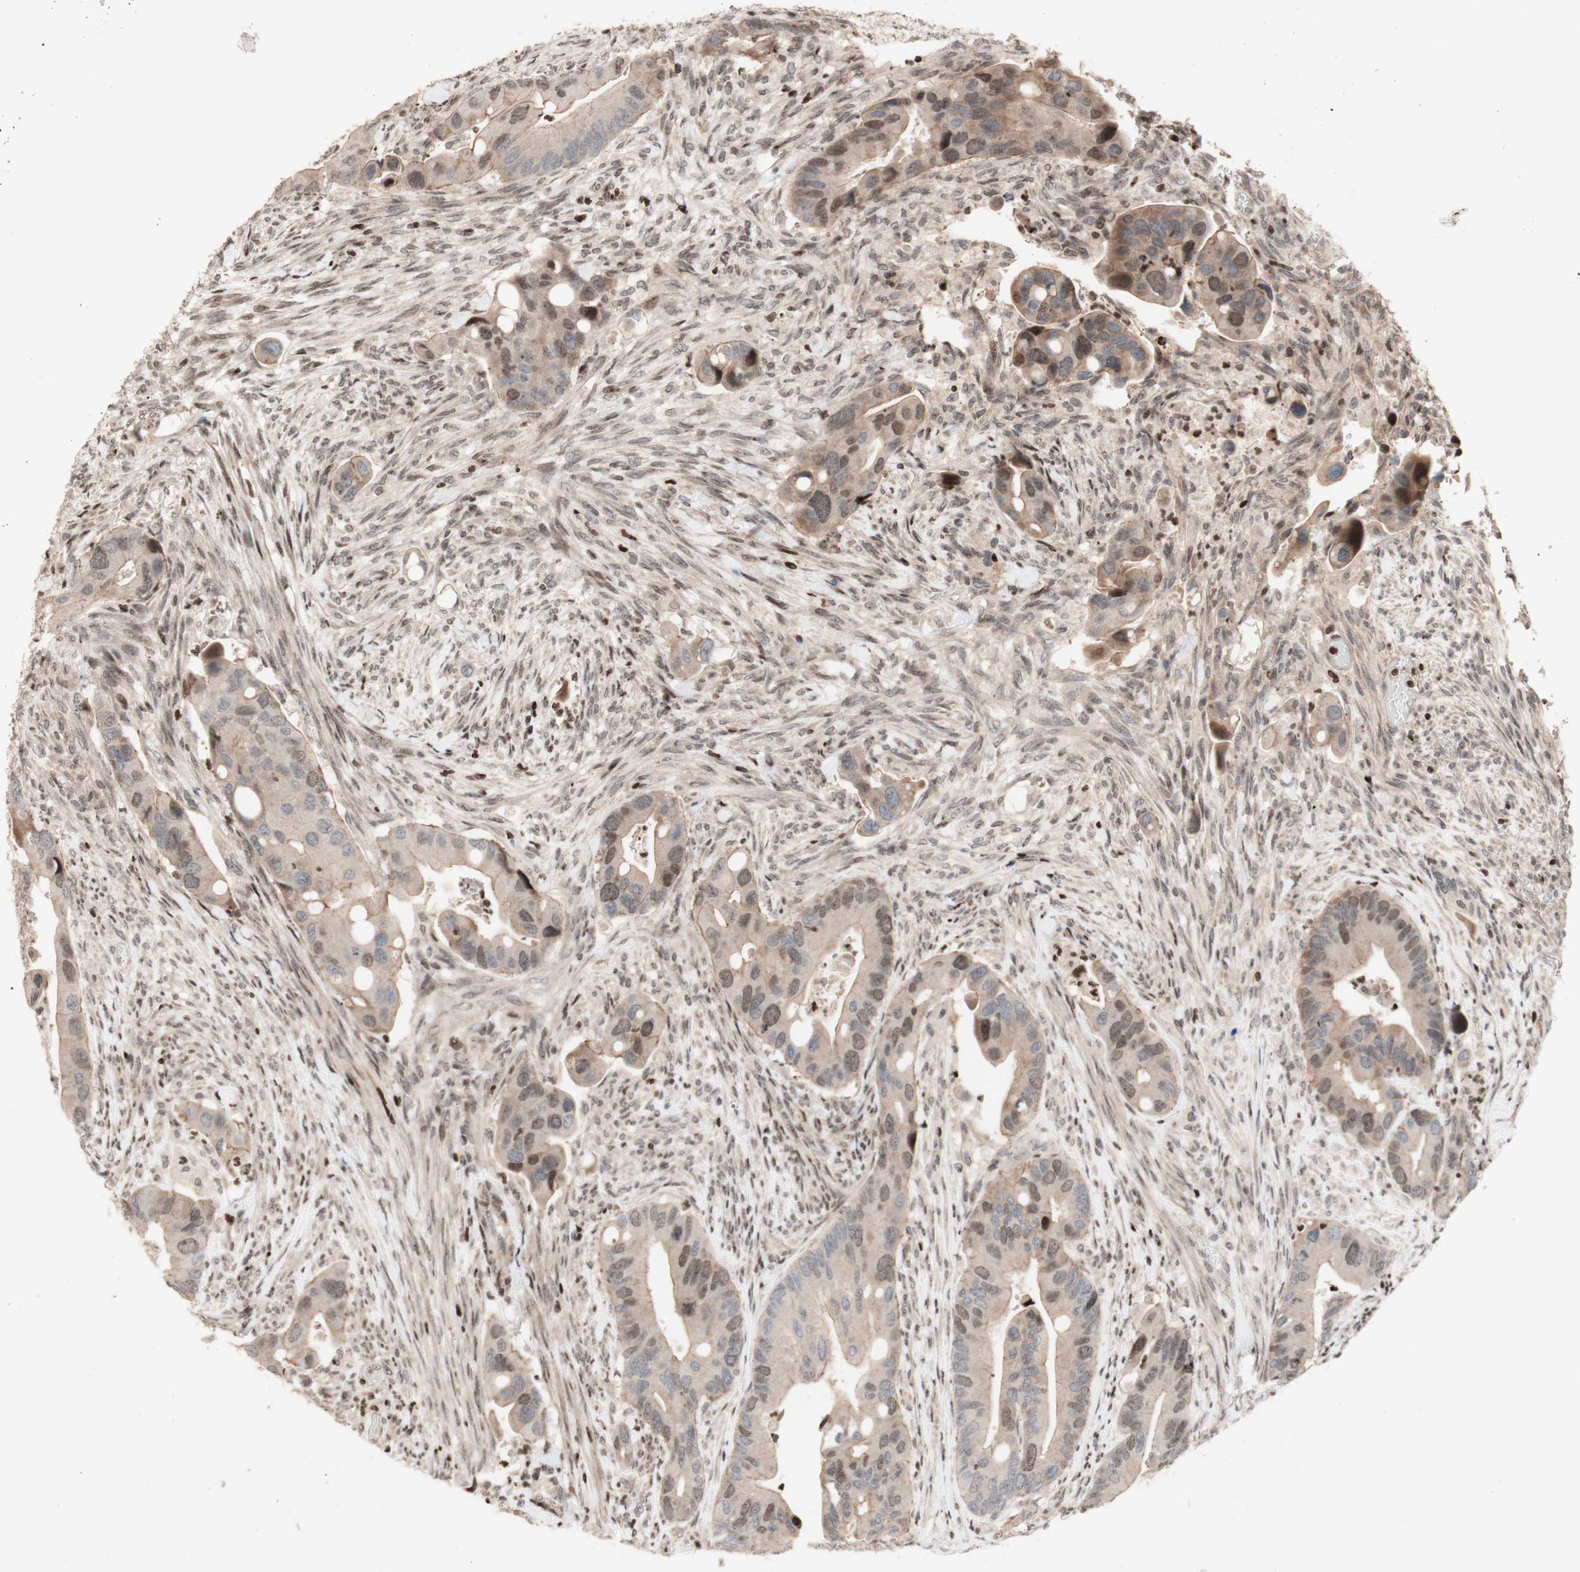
{"staining": {"intensity": "weak", "quantity": "<25%", "location": "cytoplasmic/membranous,nuclear"}, "tissue": "colorectal cancer", "cell_type": "Tumor cells", "image_type": "cancer", "snomed": [{"axis": "morphology", "description": "Adenocarcinoma, NOS"}, {"axis": "topography", "description": "Rectum"}], "caption": "A micrograph of colorectal cancer (adenocarcinoma) stained for a protein demonstrates no brown staining in tumor cells.", "gene": "POLA1", "patient": {"sex": "female", "age": 57}}